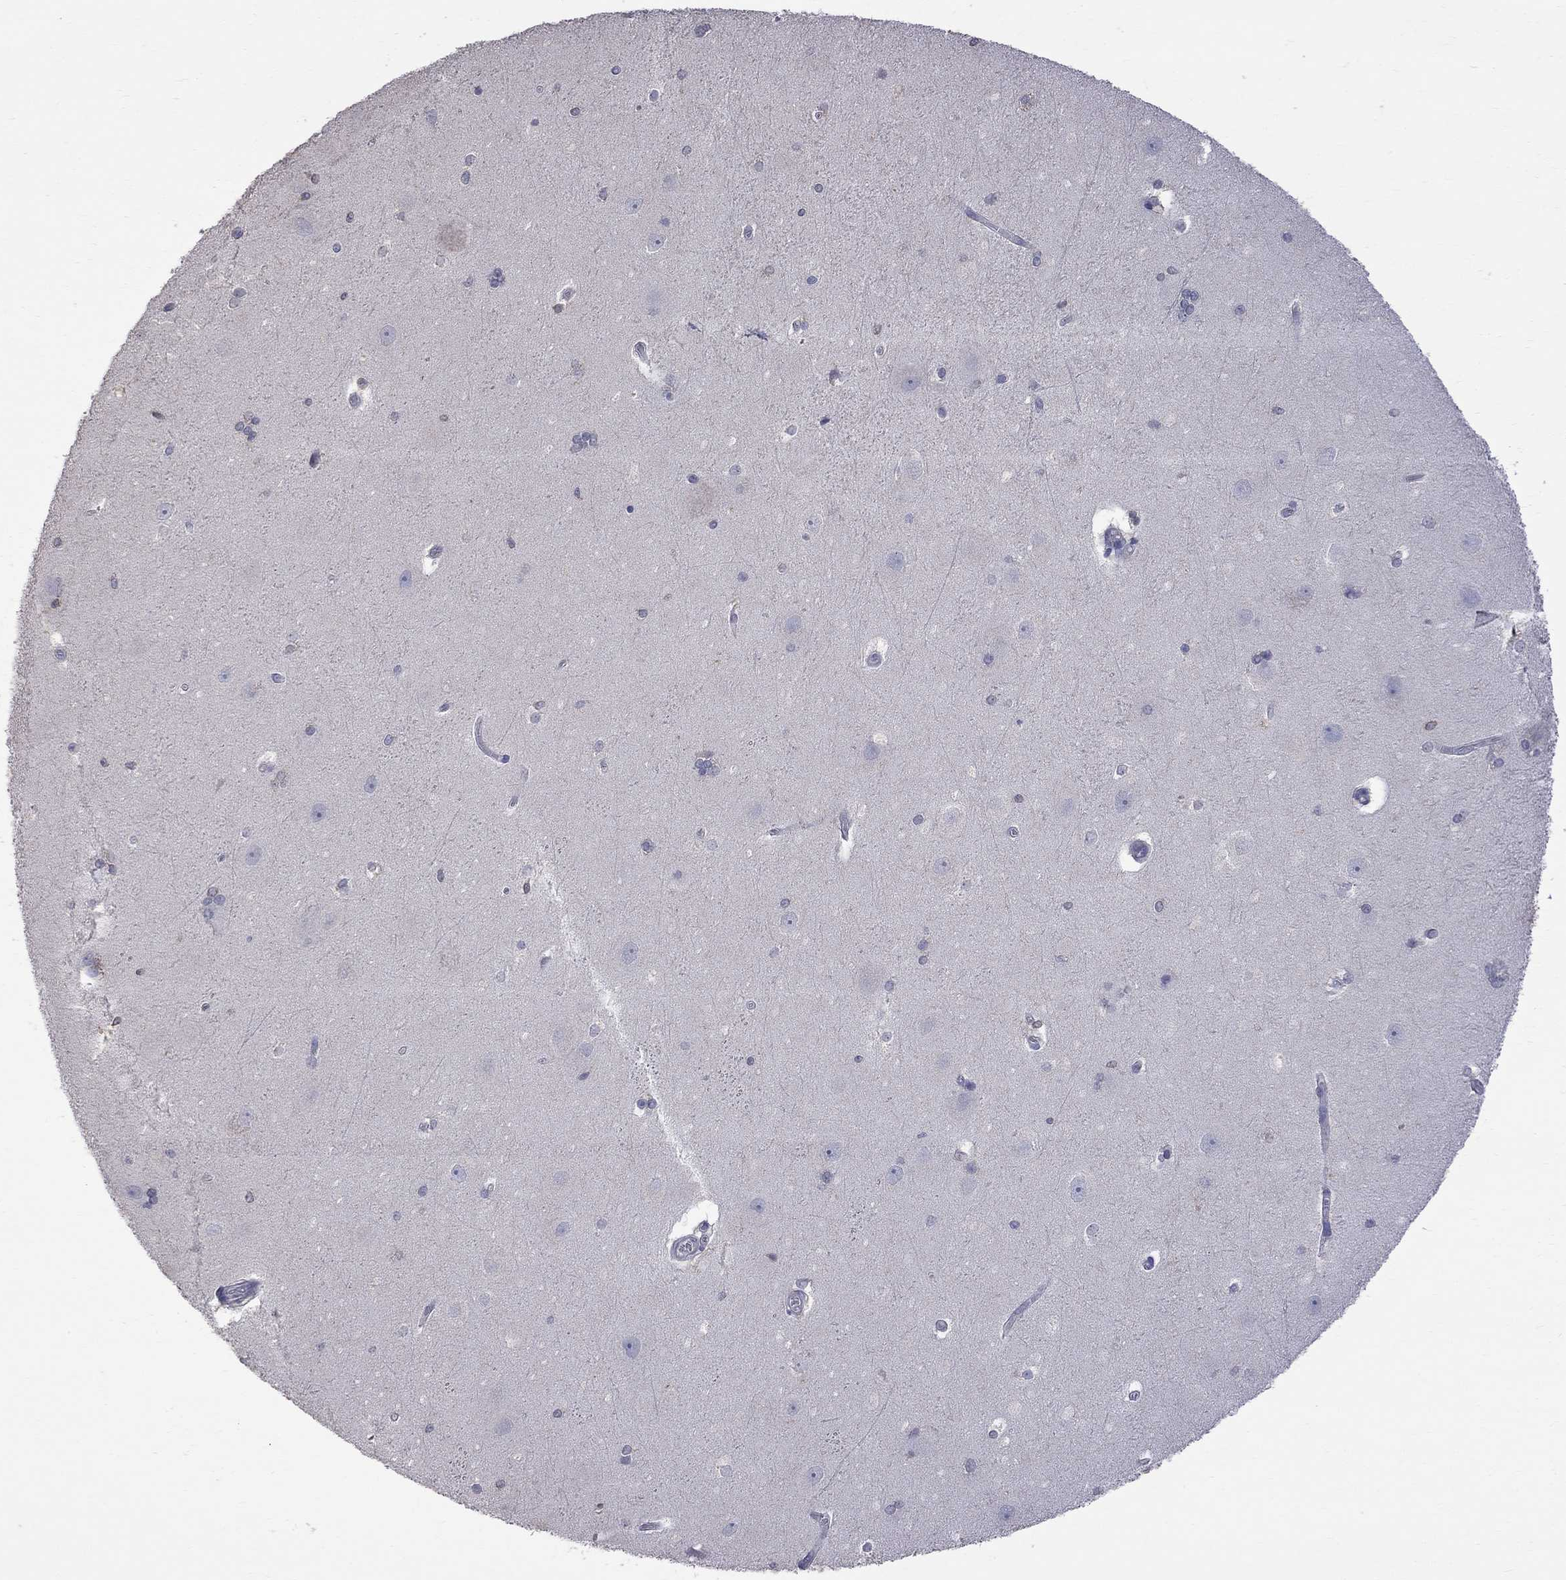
{"staining": {"intensity": "negative", "quantity": "none", "location": "none"}, "tissue": "hippocampus", "cell_type": "Glial cells", "image_type": "normal", "snomed": [{"axis": "morphology", "description": "Normal tissue, NOS"}, {"axis": "topography", "description": "Cerebral cortex"}, {"axis": "topography", "description": "Hippocampus"}], "caption": "There is no significant positivity in glial cells of hippocampus. Nuclei are stained in blue.", "gene": "CKAP2", "patient": {"sex": "female", "age": 19}}